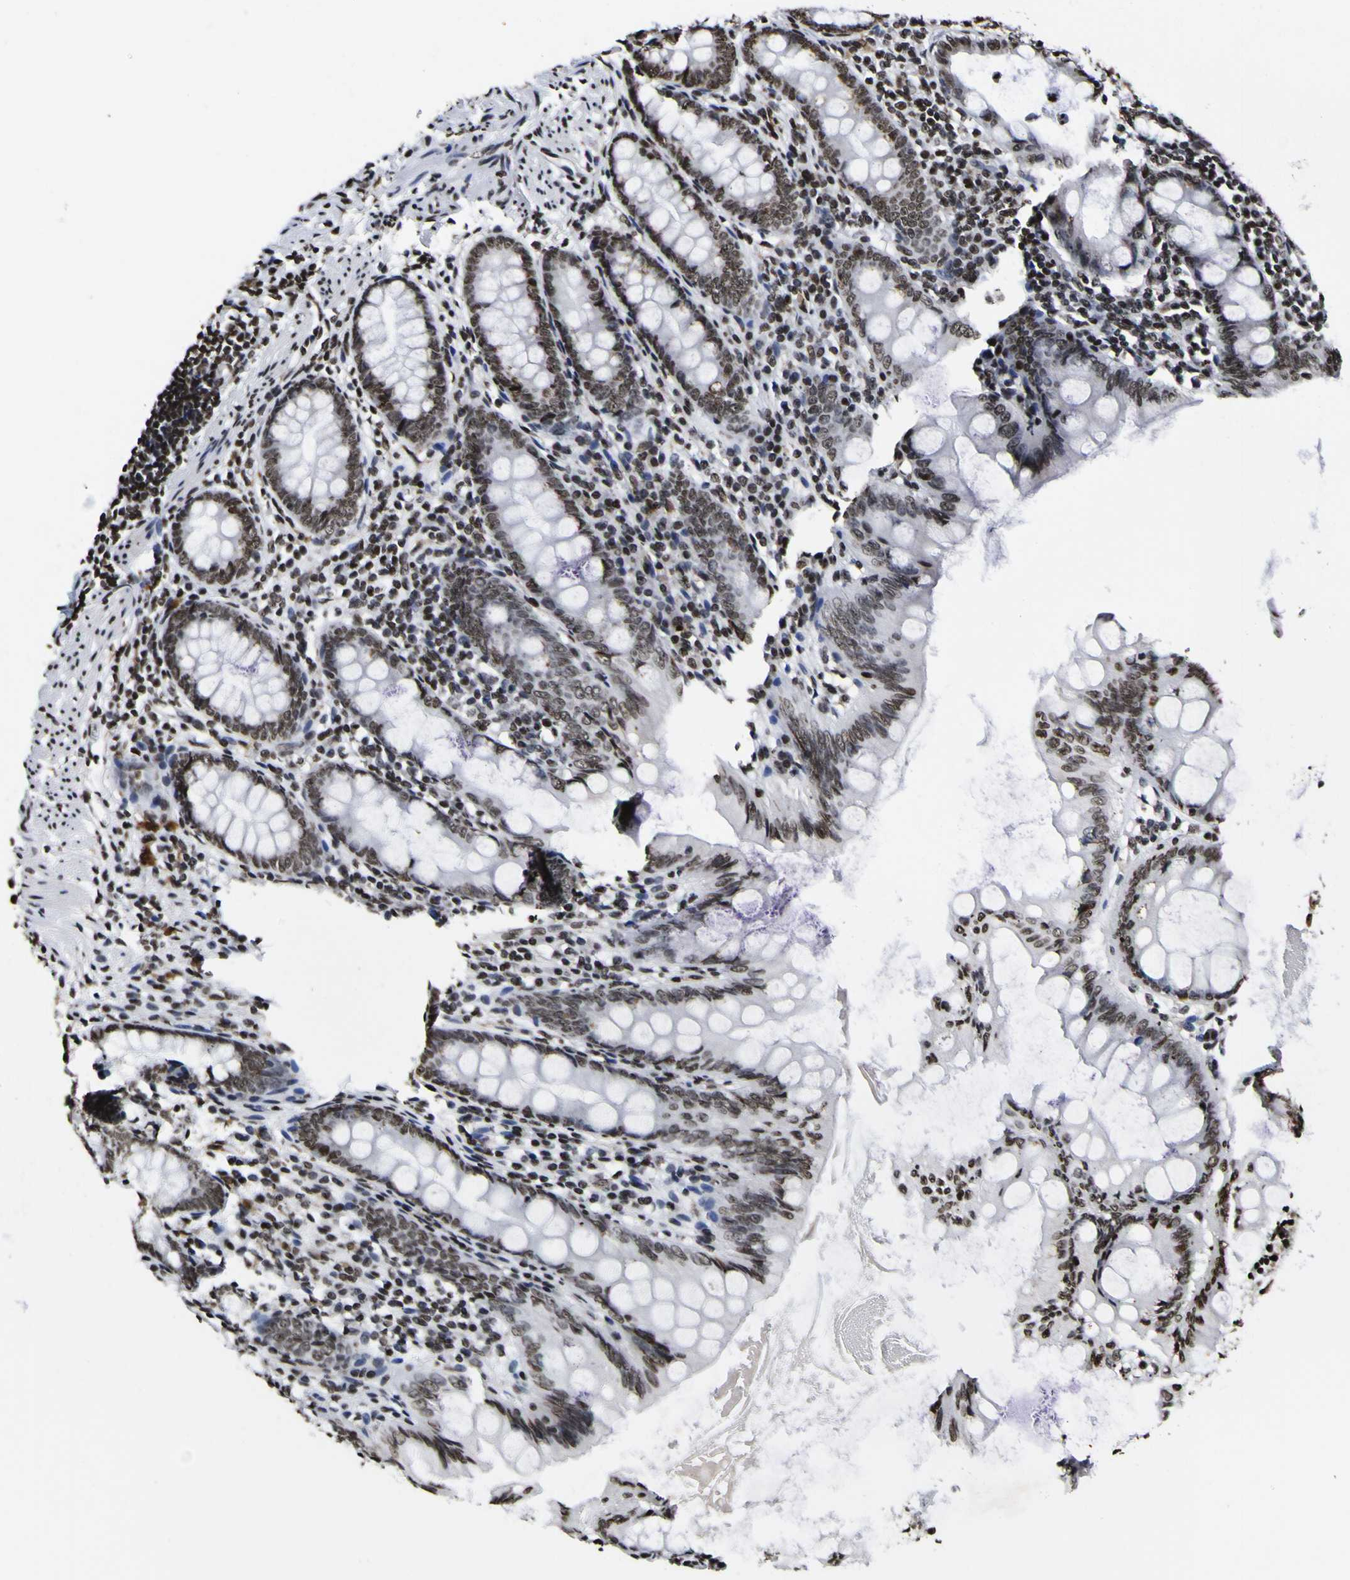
{"staining": {"intensity": "strong", "quantity": ">75%", "location": "nuclear"}, "tissue": "appendix", "cell_type": "Glandular cells", "image_type": "normal", "snomed": [{"axis": "morphology", "description": "Normal tissue, NOS"}, {"axis": "topography", "description": "Appendix"}], "caption": "IHC micrograph of benign appendix: appendix stained using immunohistochemistry (IHC) displays high levels of strong protein expression localized specifically in the nuclear of glandular cells, appearing as a nuclear brown color.", "gene": "PIAS1", "patient": {"sex": "female", "age": 77}}